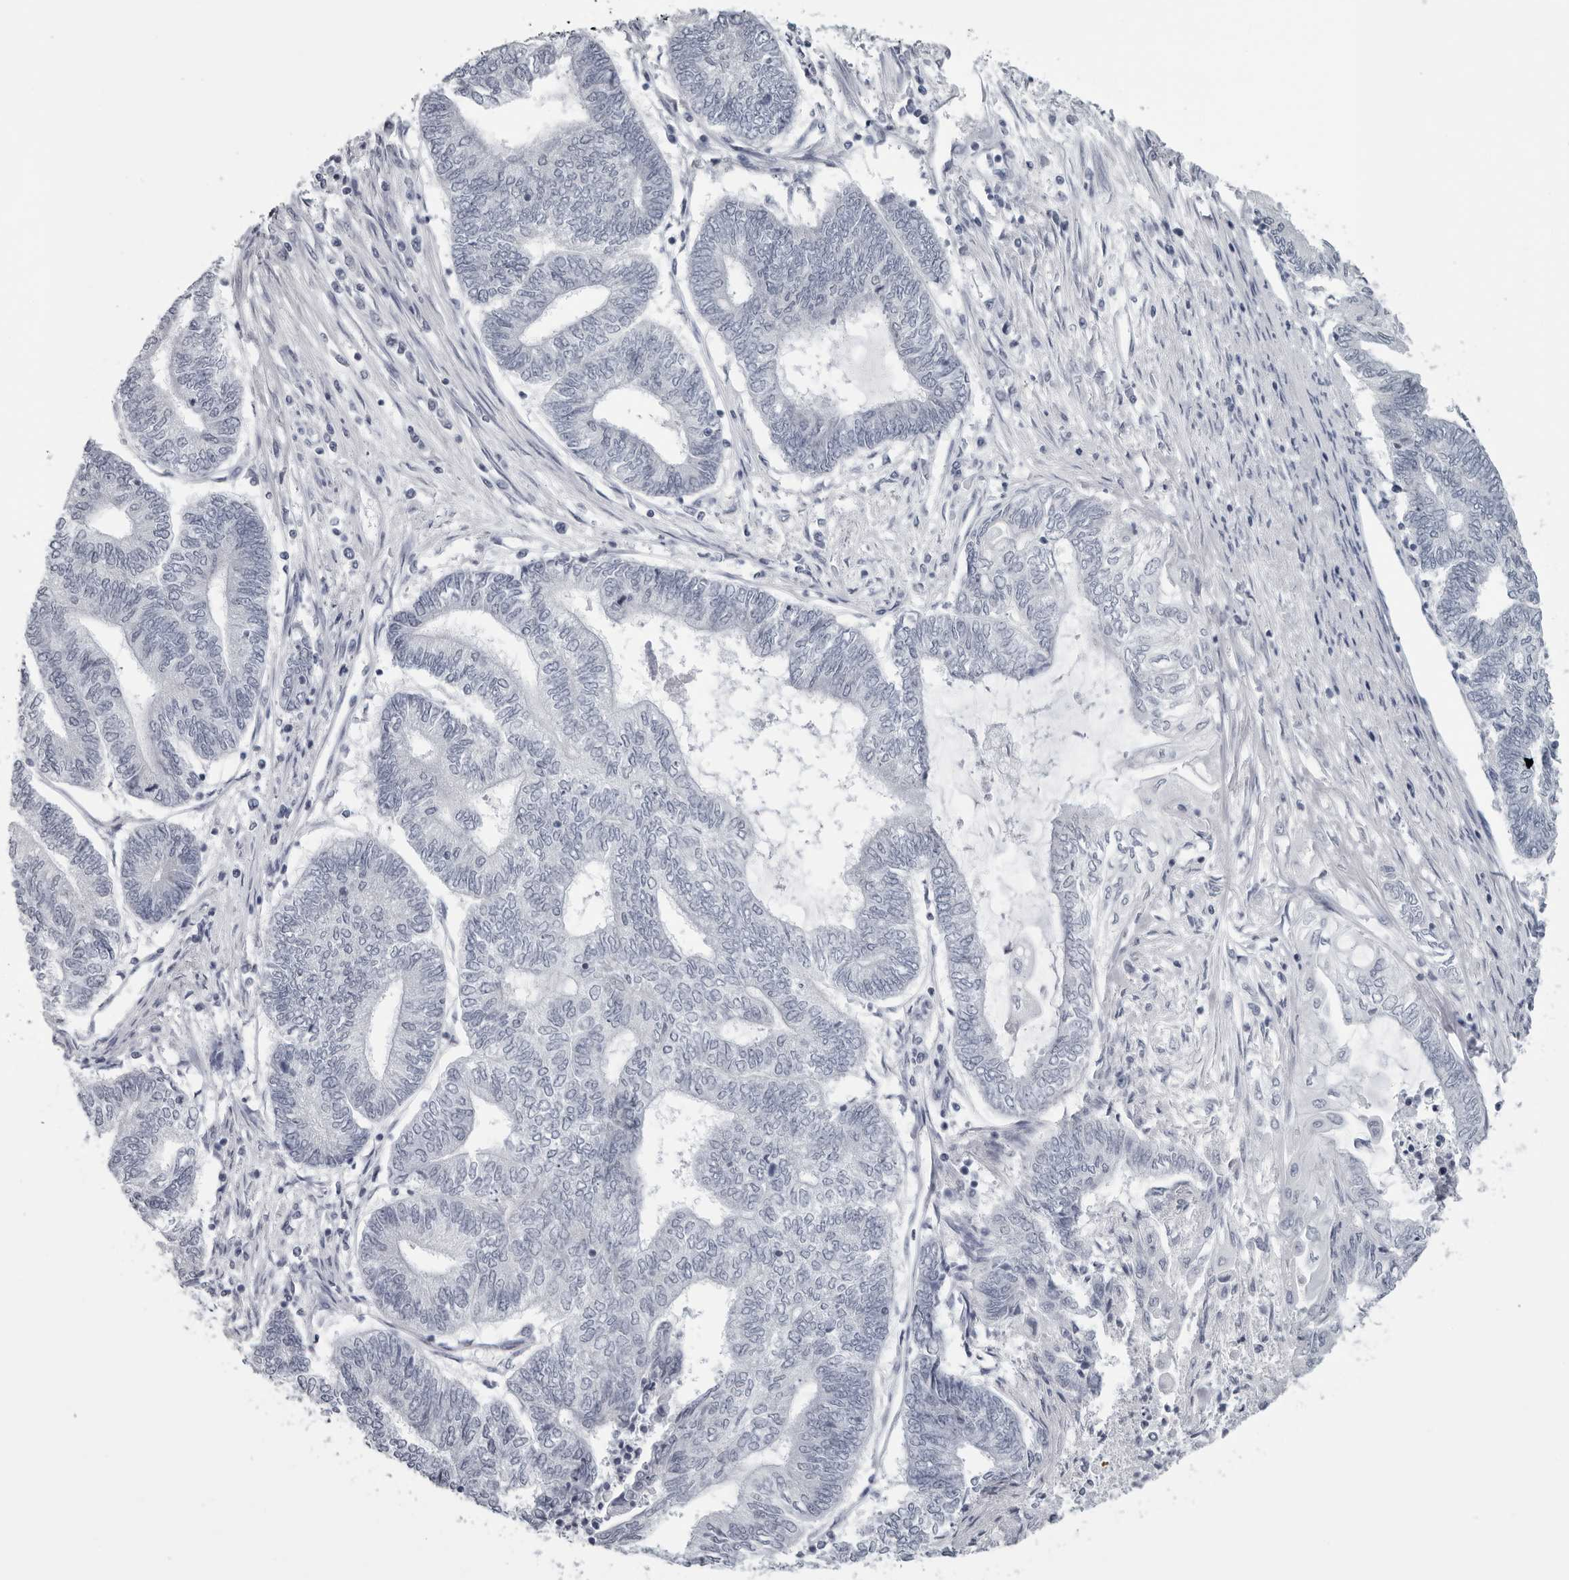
{"staining": {"intensity": "negative", "quantity": "none", "location": "none"}, "tissue": "endometrial cancer", "cell_type": "Tumor cells", "image_type": "cancer", "snomed": [{"axis": "morphology", "description": "Adenocarcinoma, NOS"}, {"axis": "topography", "description": "Uterus"}, {"axis": "topography", "description": "Endometrium"}], "caption": "Protein analysis of adenocarcinoma (endometrial) exhibits no significant expression in tumor cells. (Brightfield microscopy of DAB immunohistochemistry (IHC) at high magnification).", "gene": "OPLAH", "patient": {"sex": "female", "age": 70}}